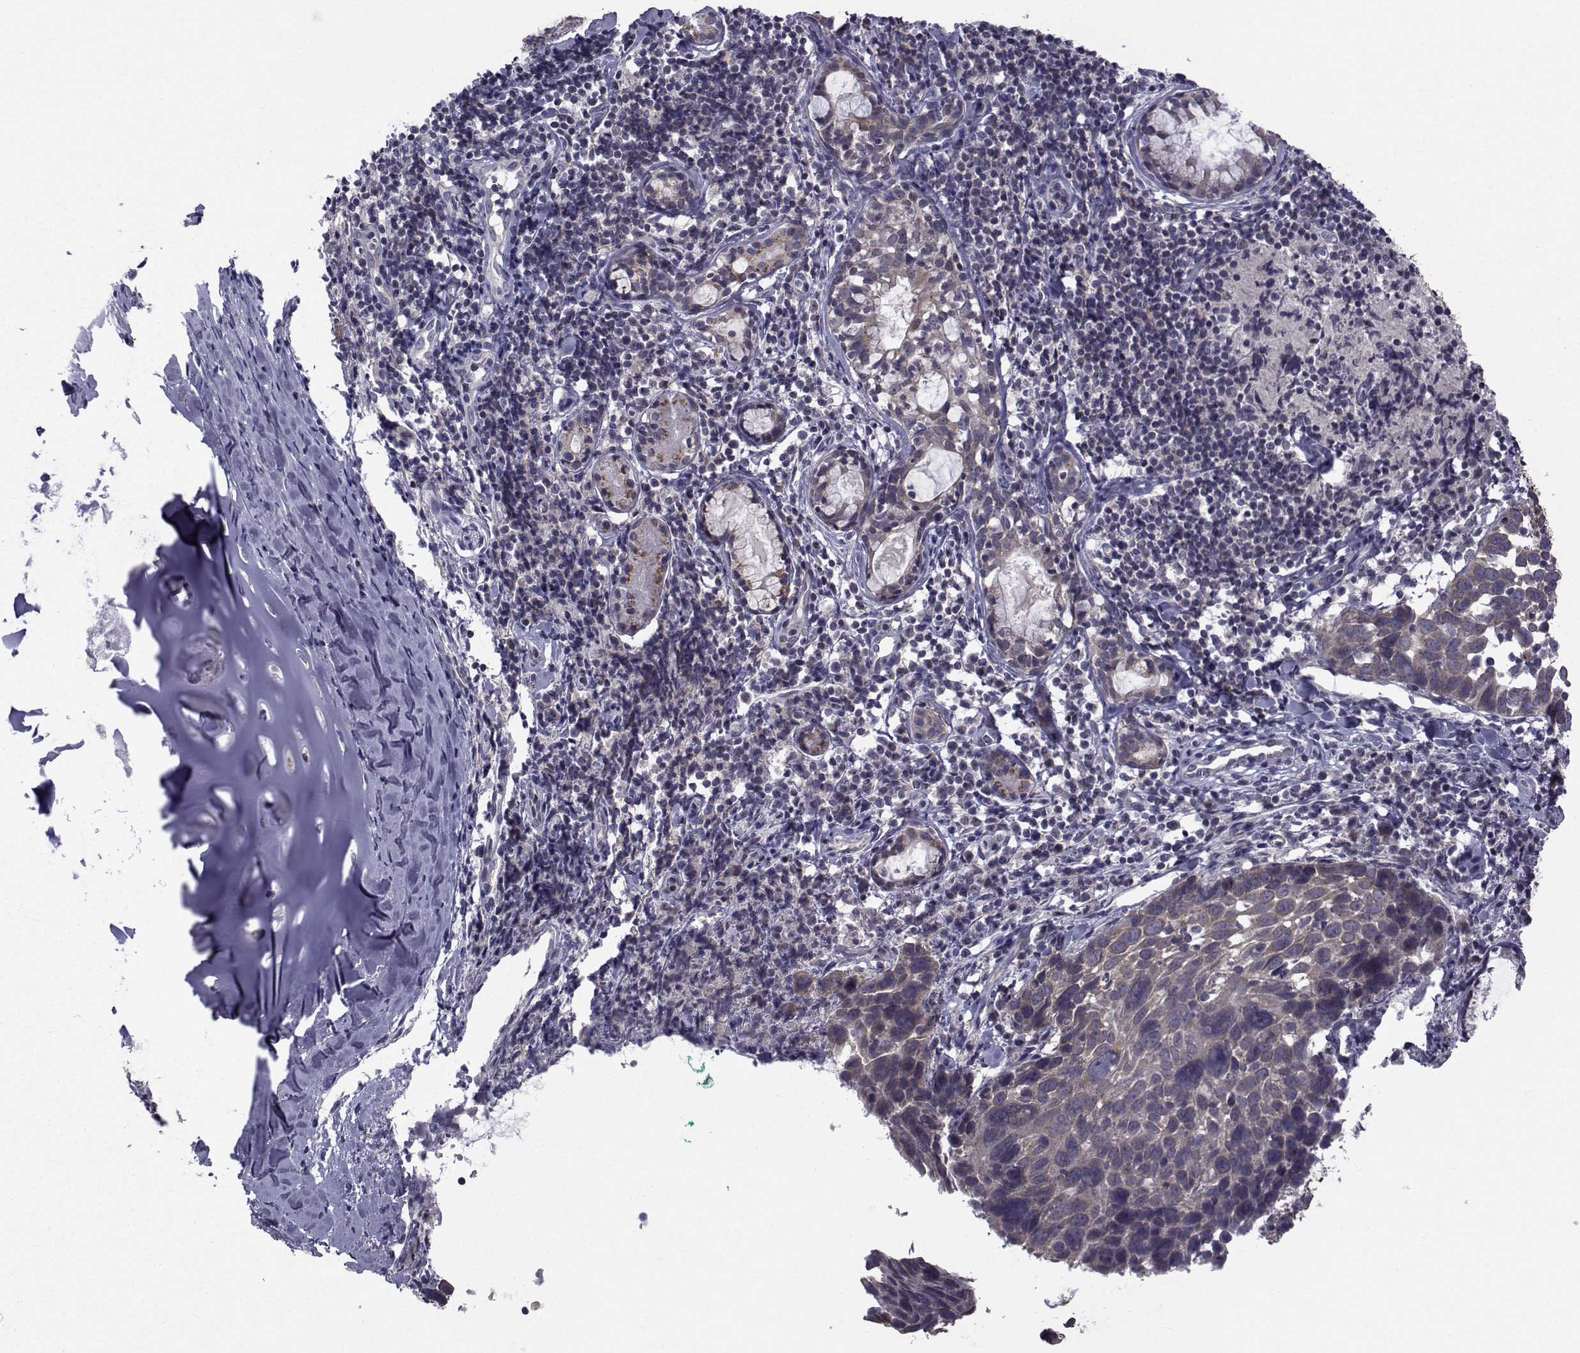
{"staining": {"intensity": "negative", "quantity": "none", "location": "none"}, "tissue": "lung cancer", "cell_type": "Tumor cells", "image_type": "cancer", "snomed": [{"axis": "morphology", "description": "Squamous cell carcinoma, NOS"}, {"axis": "topography", "description": "Lung"}], "caption": "Tumor cells show no significant protein expression in lung cancer (squamous cell carcinoma).", "gene": "ANGPT1", "patient": {"sex": "male", "age": 57}}